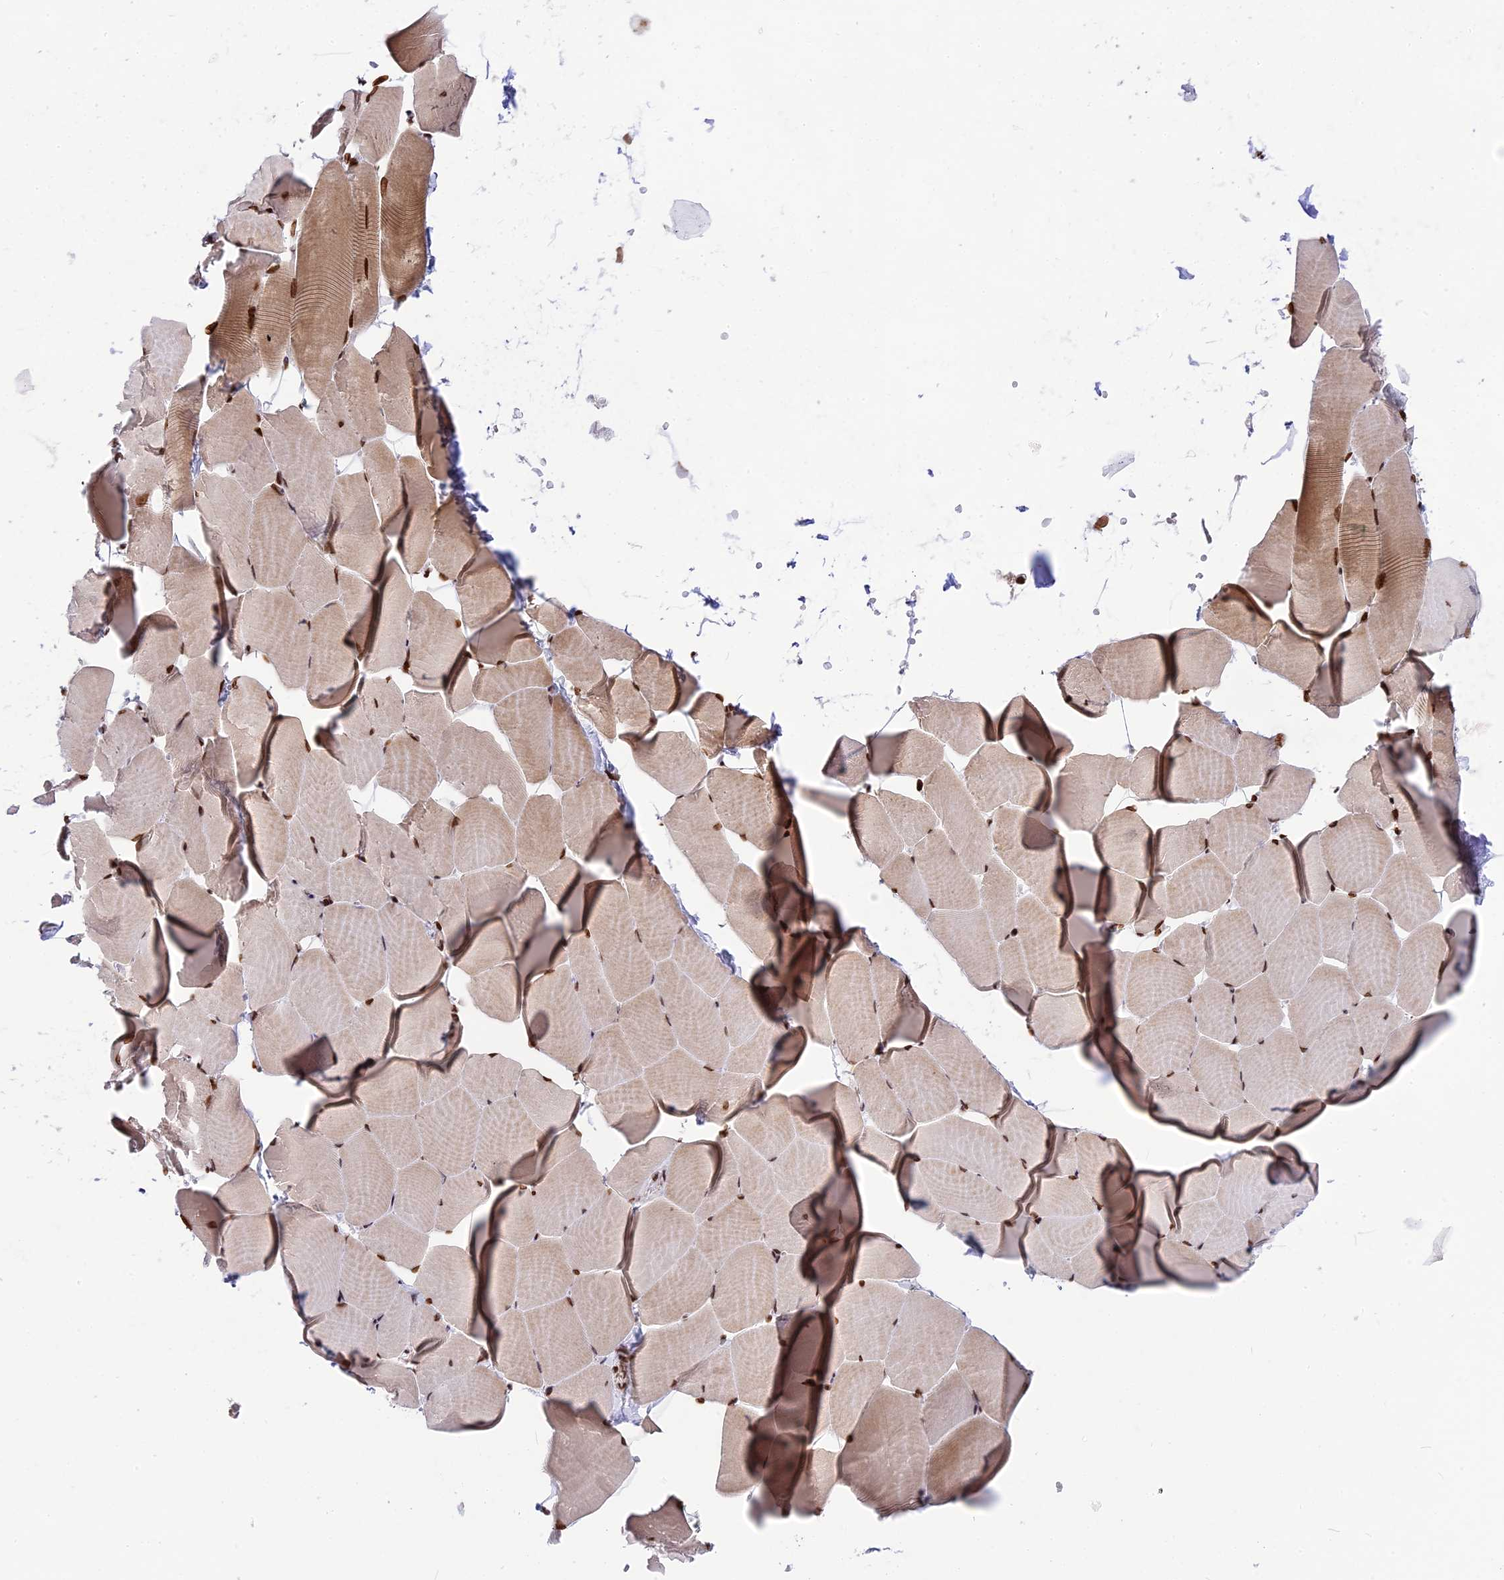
{"staining": {"intensity": "strong", "quantity": ">75%", "location": "nuclear"}, "tissue": "skeletal muscle", "cell_type": "Myocytes", "image_type": "normal", "snomed": [{"axis": "morphology", "description": "Normal tissue, NOS"}, {"axis": "topography", "description": "Skeletal muscle"}], "caption": "A micrograph of human skeletal muscle stained for a protein exhibits strong nuclear brown staining in myocytes. Using DAB (brown) and hematoxylin (blue) stains, captured at high magnification using brightfield microscopy.", "gene": "TET2", "patient": {"sex": "male", "age": 25}}